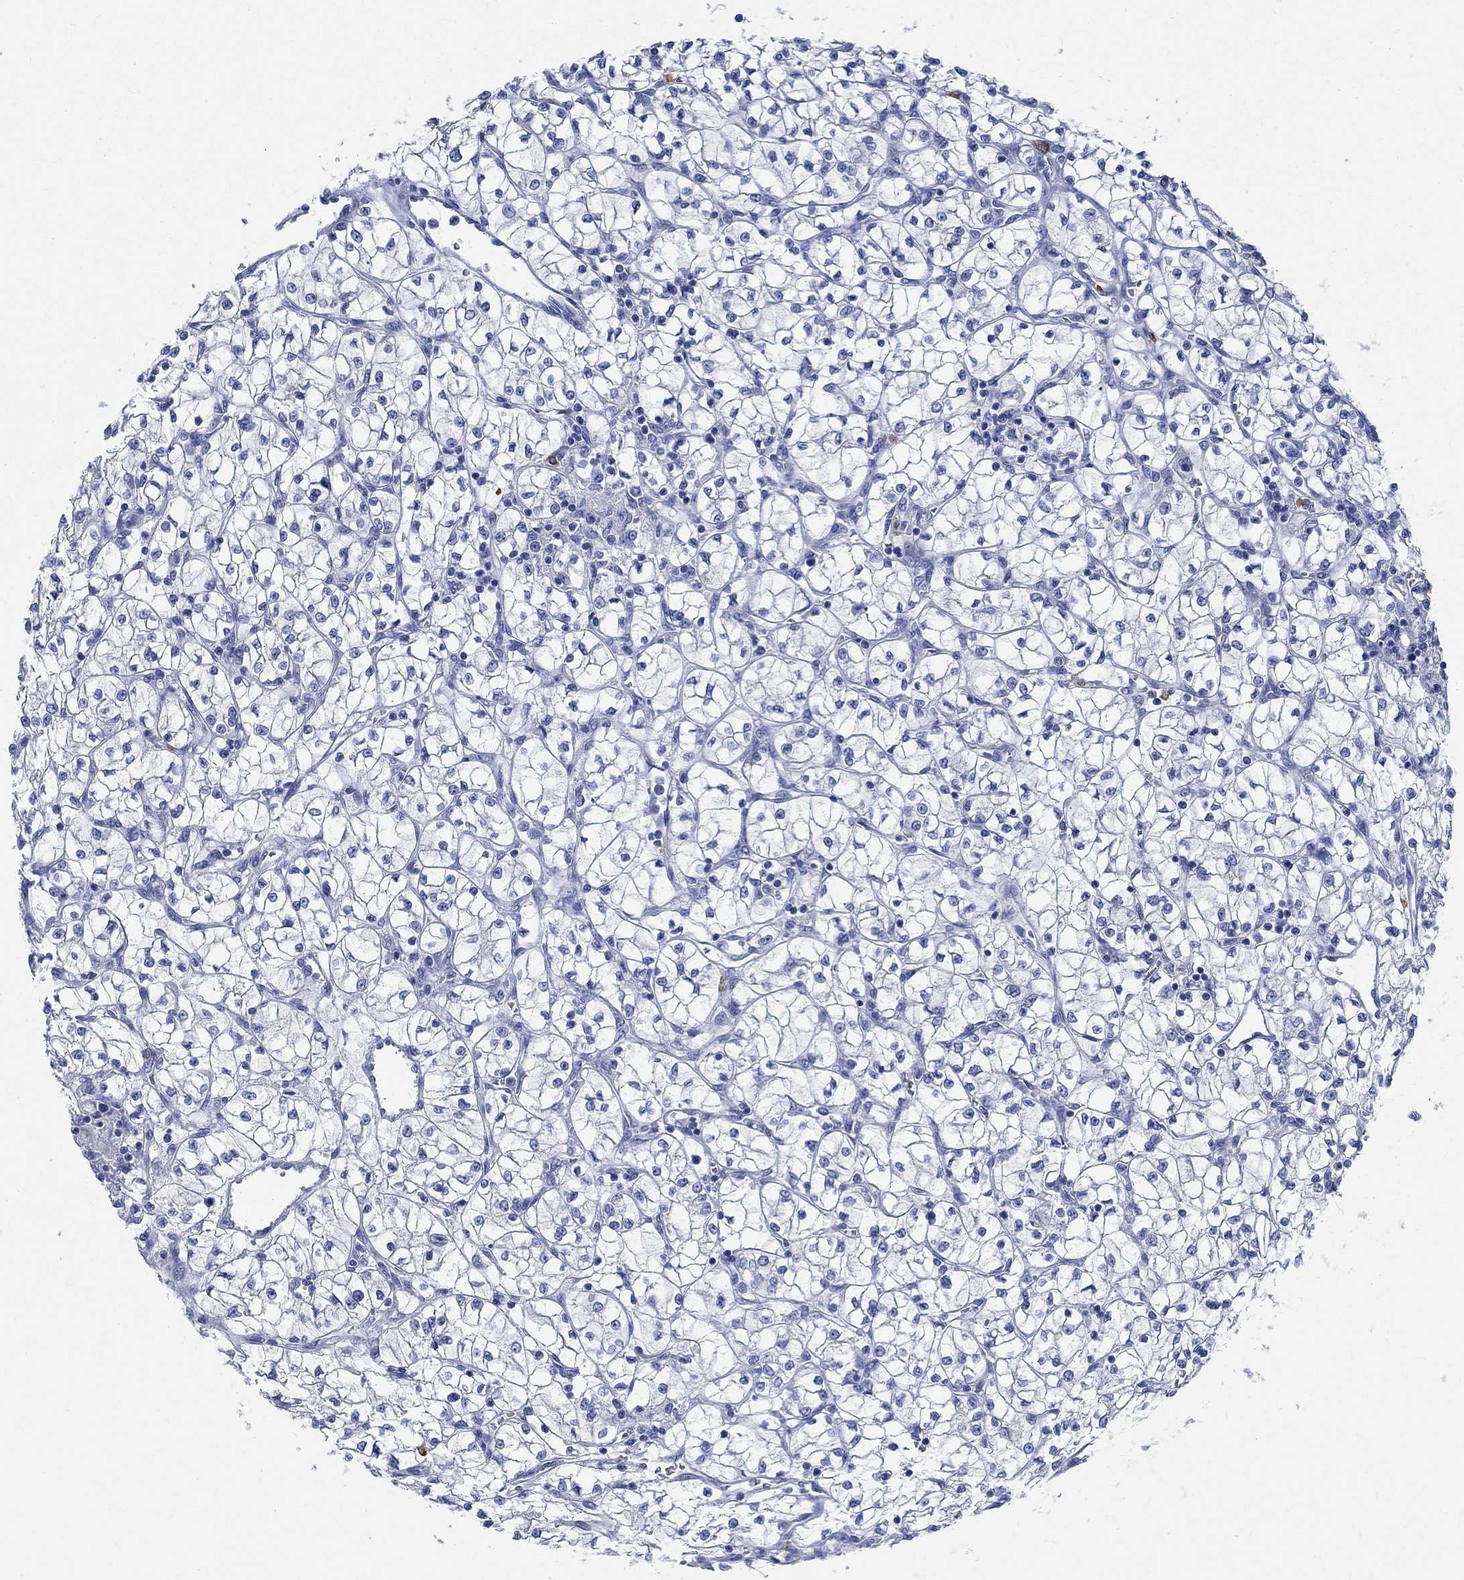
{"staining": {"intensity": "negative", "quantity": "none", "location": "none"}, "tissue": "renal cancer", "cell_type": "Tumor cells", "image_type": "cancer", "snomed": [{"axis": "morphology", "description": "Adenocarcinoma, NOS"}, {"axis": "topography", "description": "Kidney"}], "caption": "Immunohistochemistry image of neoplastic tissue: human adenocarcinoma (renal) stained with DAB shows no significant protein expression in tumor cells.", "gene": "PRX", "patient": {"sex": "female", "age": 64}}